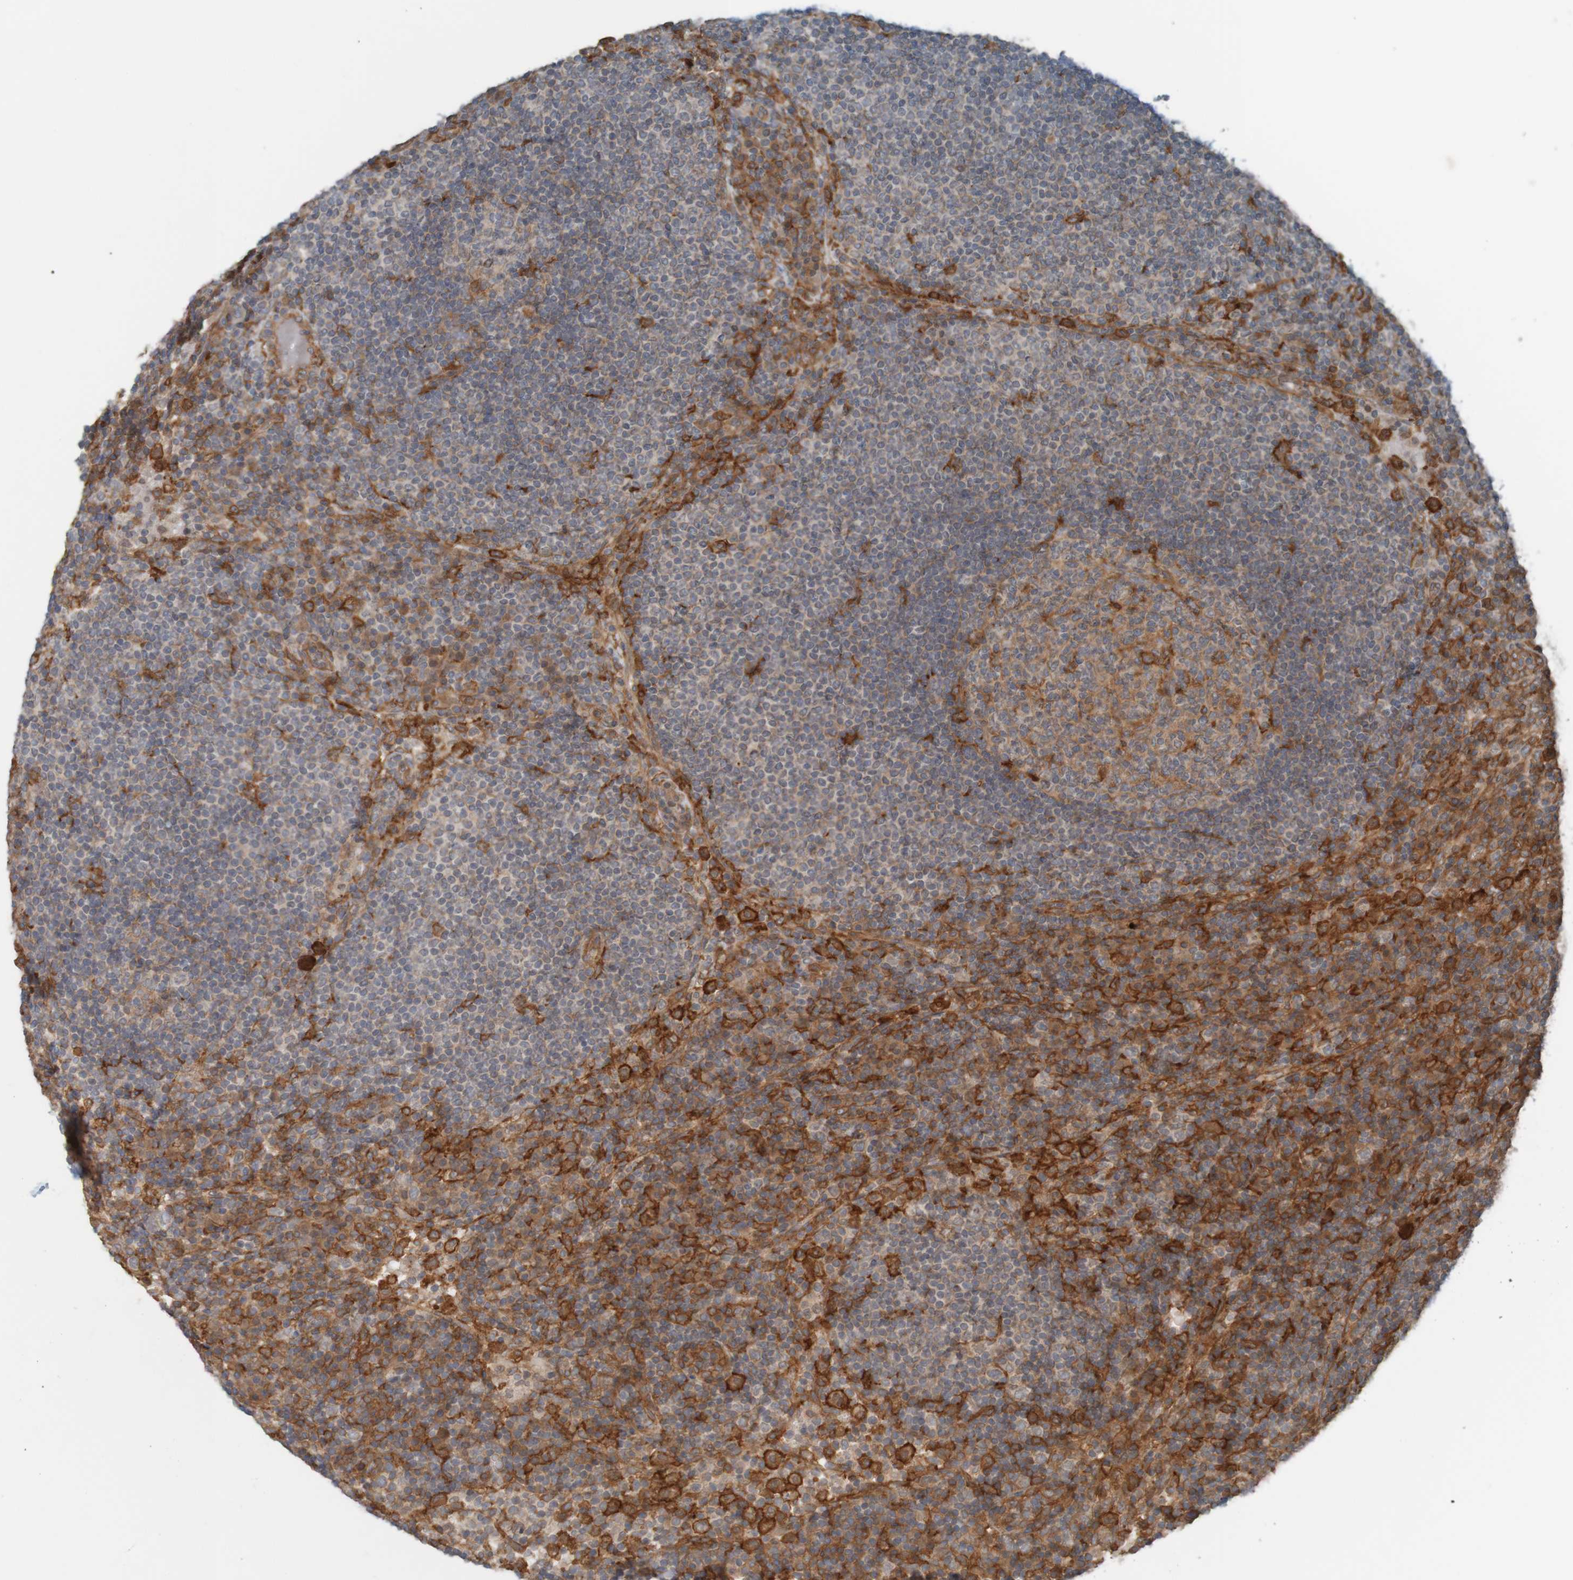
{"staining": {"intensity": "strong", "quantity": "<25%", "location": "cytoplasmic/membranous"}, "tissue": "lymph node", "cell_type": "Germinal center cells", "image_type": "normal", "snomed": [{"axis": "morphology", "description": "Normal tissue, NOS"}, {"axis": "topography", "description": "Lymph node"}], "caption": "Approximately <25% of germinal center cells in normal lymph node show strong cytoplasmic/membranous protein staining as visualized by brown immunohistochemical staining.", "gene": "ARHGEF11", "patient": {"sex": "female", "age": 53}}